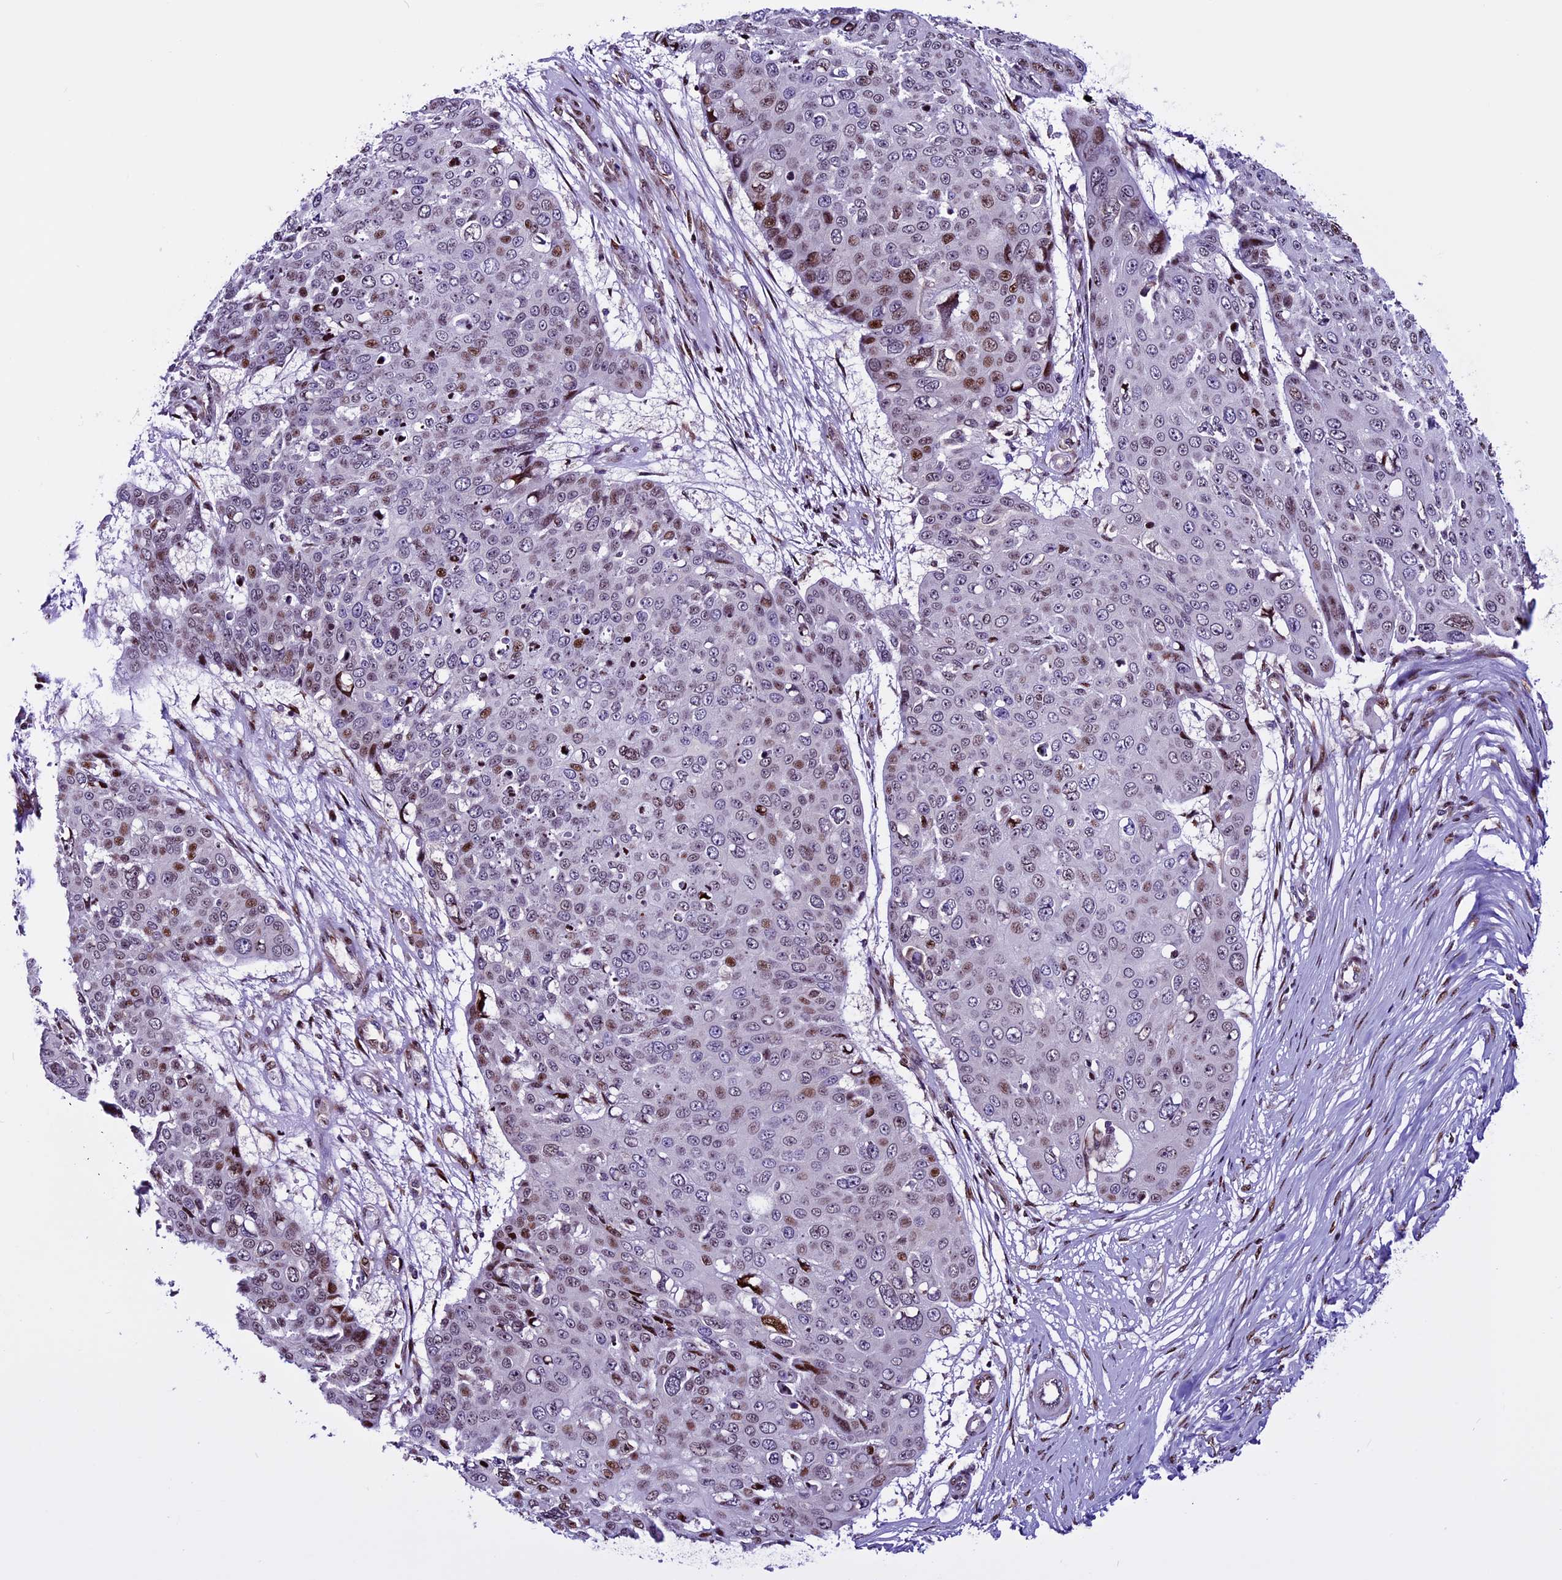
{"staining": {"intensity": "moderate", "quantity": "25%-75%", "location": "nuclear"}, "tissue": "skin cancer", "cell_type": "Tumor cells", "image_type": "cancer", "snomed": [{"axis": "morphology", "description": "Squamous cell carcinoma, NOS"}, {"axis": "topography", "description": "Skin"}], "caption": "Immunohistochemical staining of human skin cancer (squamous cell carcinoma) demonstrates moderate nuclear protein staining in about 25%-75% of tumor cells.", "gene": "RINL", "patient": {"sex": "male", "age": 71}}